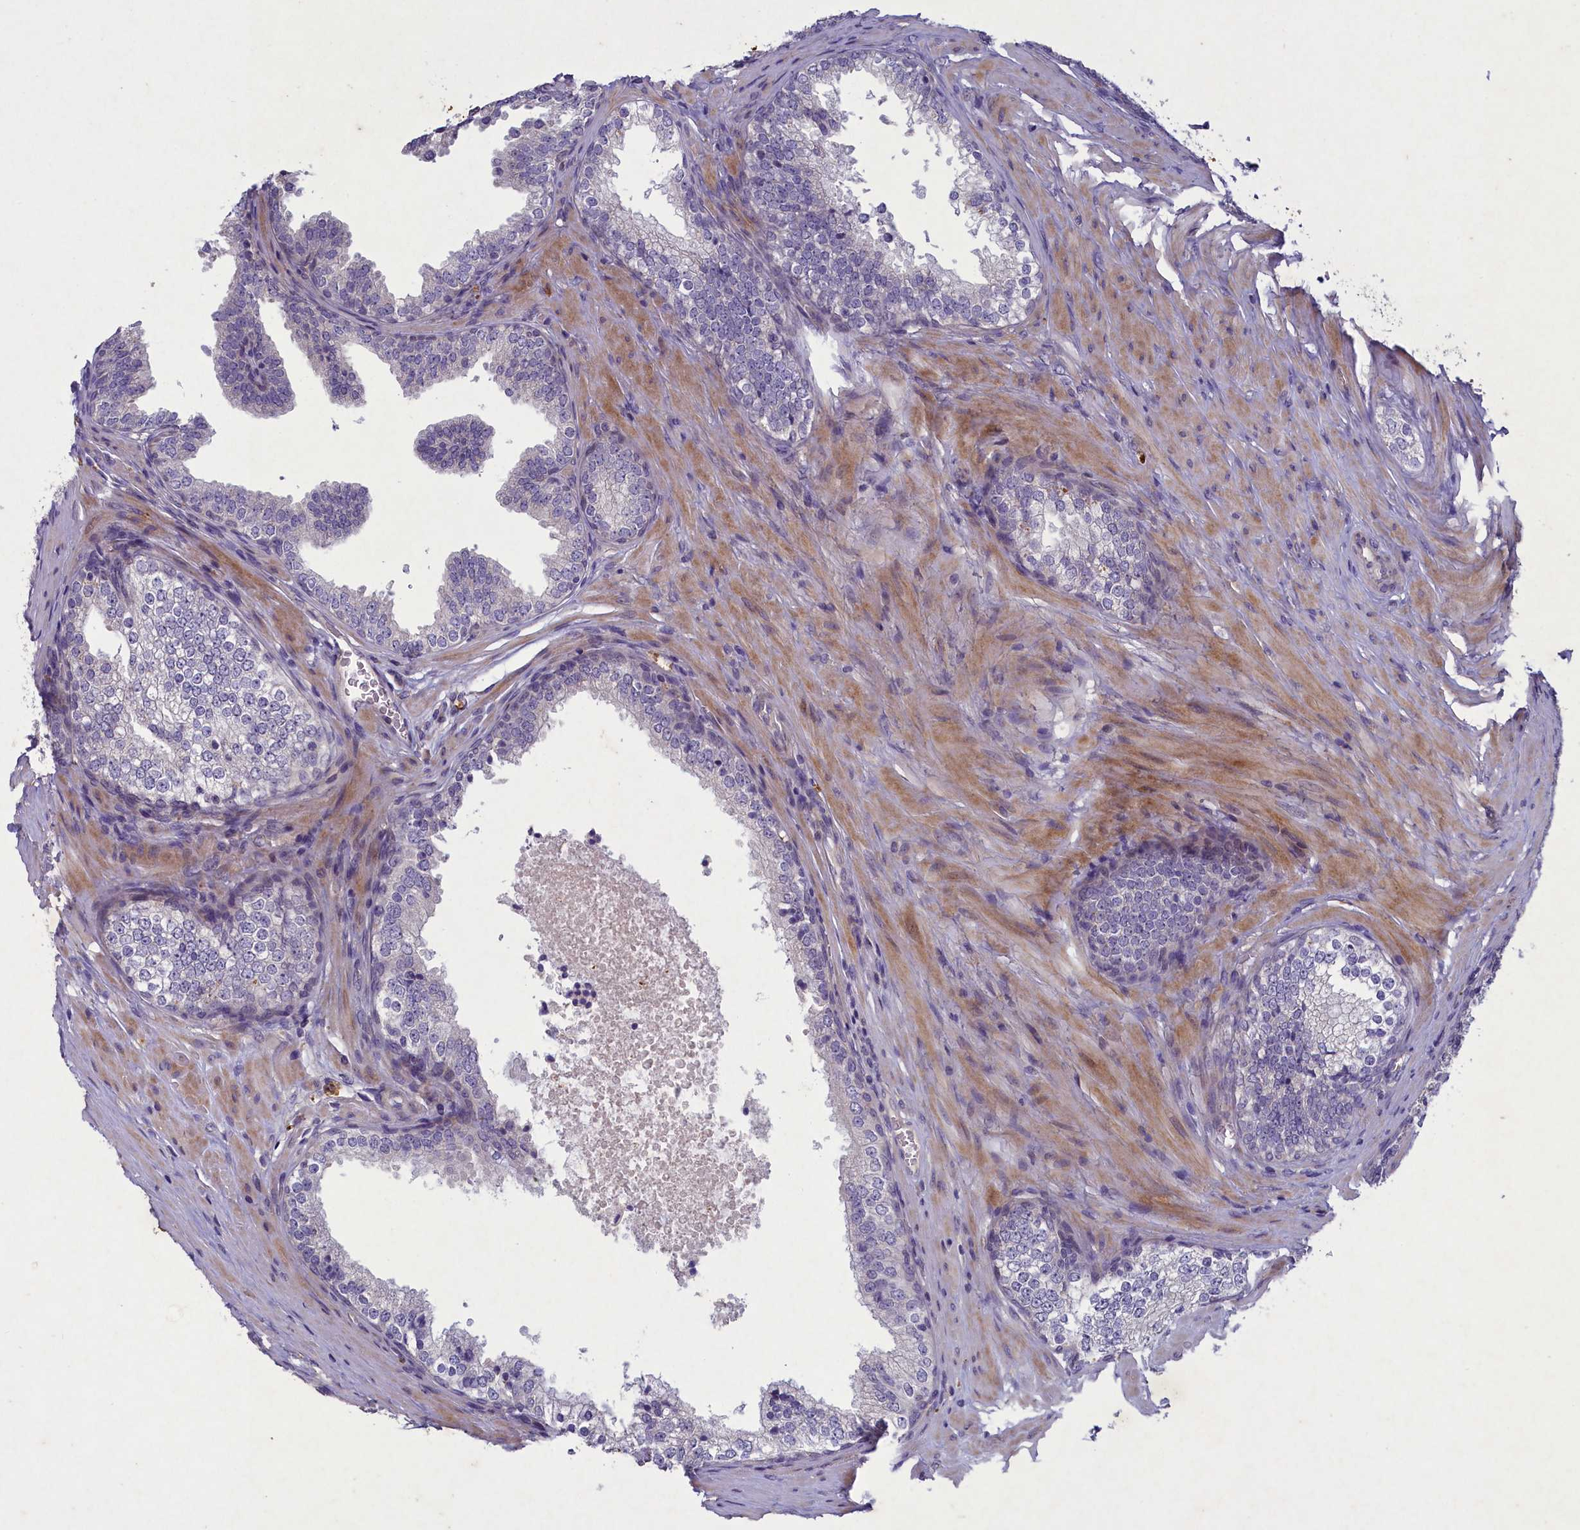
{"staining": {"intensity": "negative", "quantity": "none", "location": "none"}, "tissue": "prostate", "cell_type": "Glandular cells", "image_type": "normal", "snomed": [{"axis": "morphology", "description": "Normal tissue, NOS"}, {"axis": "topography", "description": "Prostate"}], "caption": "A high-resolution image shows IHC staining of normal prostate, which exhibits no significant expression in glandular cells.", "gene": "PLEKHG6", "patient": {"sex": "male", "age": 60}}